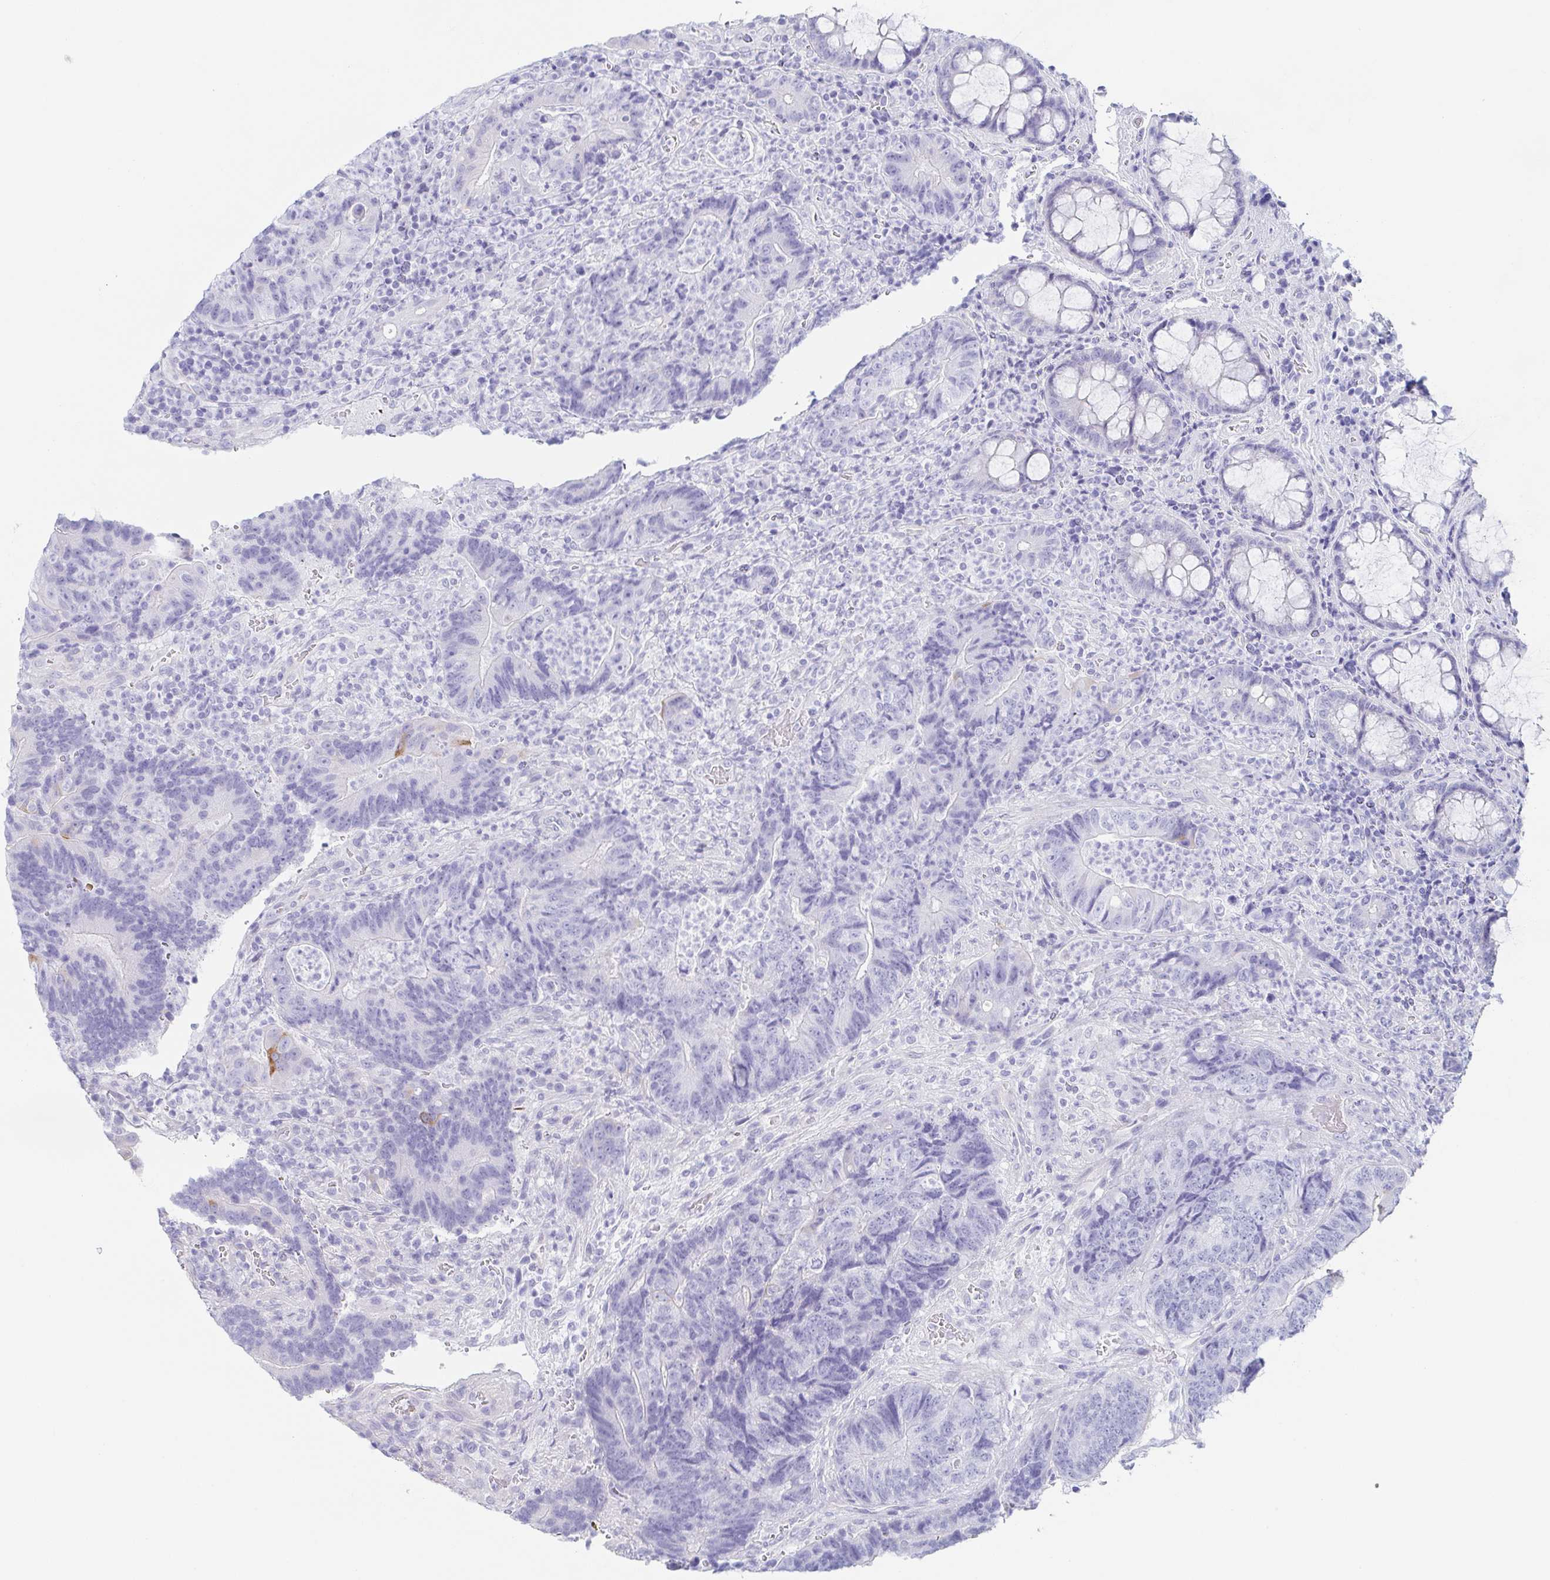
{"staining": {"intensity": "negative", "quantity": "none", "location": "none"}, "tissue": "colorectal cancer", "cell_type": "Tumor cells", "image_type": "cancer", "snomed": [{"axis": "morphology", "description": "Normal tissue, NOS"}, {"axis": "morphology", "description": "Adenocarcinoma, NOS"}, {"axis": "topography", "description": "Colon"}], "caption": "This is an immunohistochemistry (IHC) photomicrograph of adenocarcinoma (colorectal). There is no positivity in tumor cells.", "gene": "PRR4", "patient": {"sex": "female", "age": 48}}